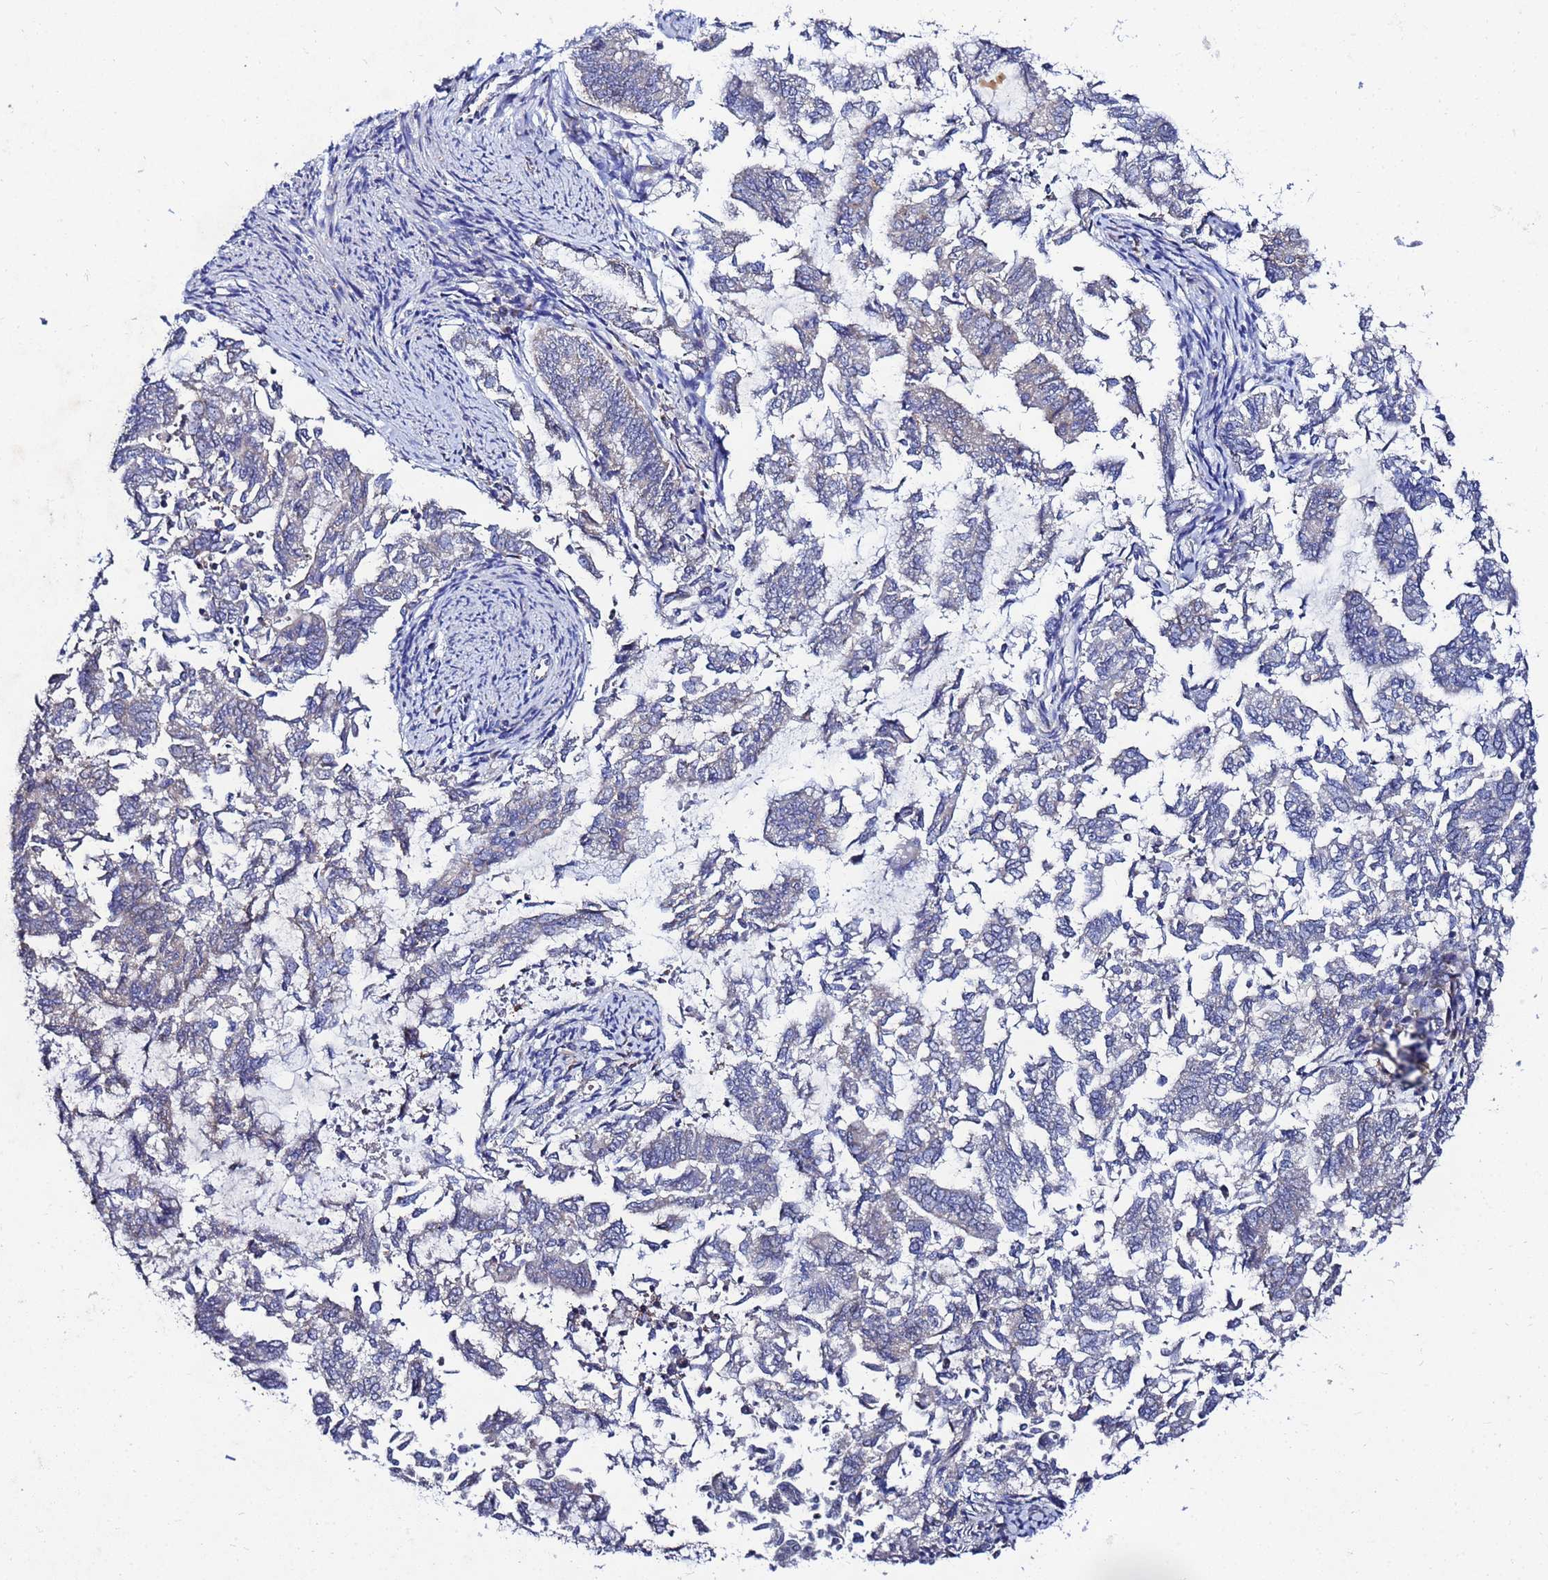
{"staining": {"intensity": "negative", "quantity": "none", "location": "none"}, "tissue": "endometrial cancer", "cell_type": "Tumor cells", "image_type": "cancer", "snomed": [{"axis": "morphology", "description": "Adenocarcinoma, NOS"}, {"axis": "topography", "description": "Endometrium"}], "caption": "Tumor cells are negative for protein expression in human endometrial cancer (adenocarcinoma).", "gene": "FAHD2A", "patient": {"sex": "female", "age": 79}}